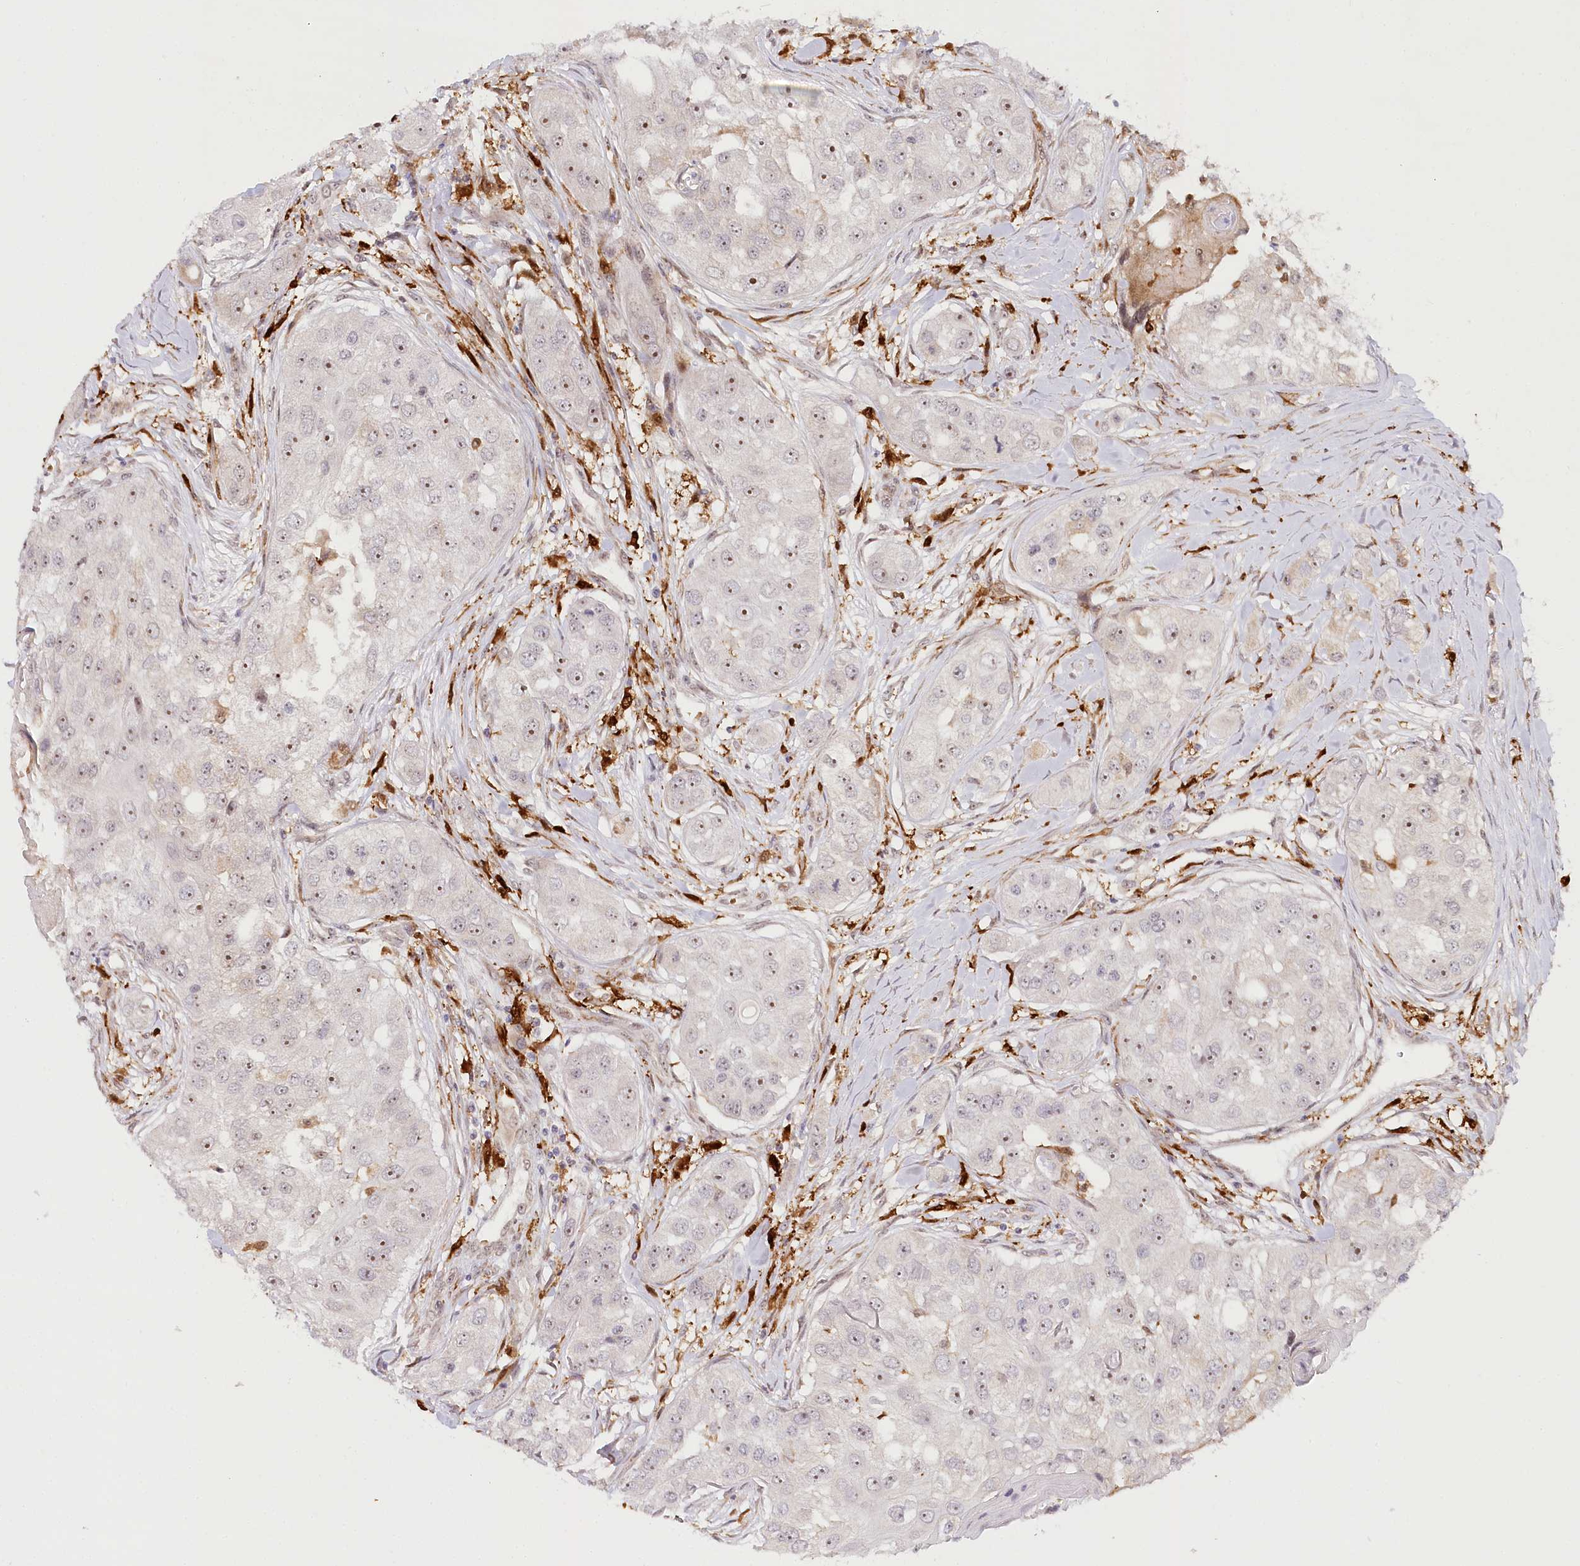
{"staining": {"intensity": "moderate", "quantity": "<25%", "location": "nuclear"}, "tissue": "head and neck cancer", "cell_type": "Tumor cells", "image_type": "cancer", "snomed": [{"axis": "morphology", "description": "Normal tissue, NOS"}, {"axis": "morphology", "description": "Squamous cell carcinoma, NOS"}, {"axis": "topography", "description": "Skeletal muscle"}, {"axis": "topography", "description": "Head-Neck"}], "caption": "Head and neck squamous cell carcinoma stained with DAB immunohistochemistry exhibits low levels of moderate nuclear positivity in approximately <25% of tumor cells.", "gene": "WDR36", "patient": {"sex": "male", "age": 51}}